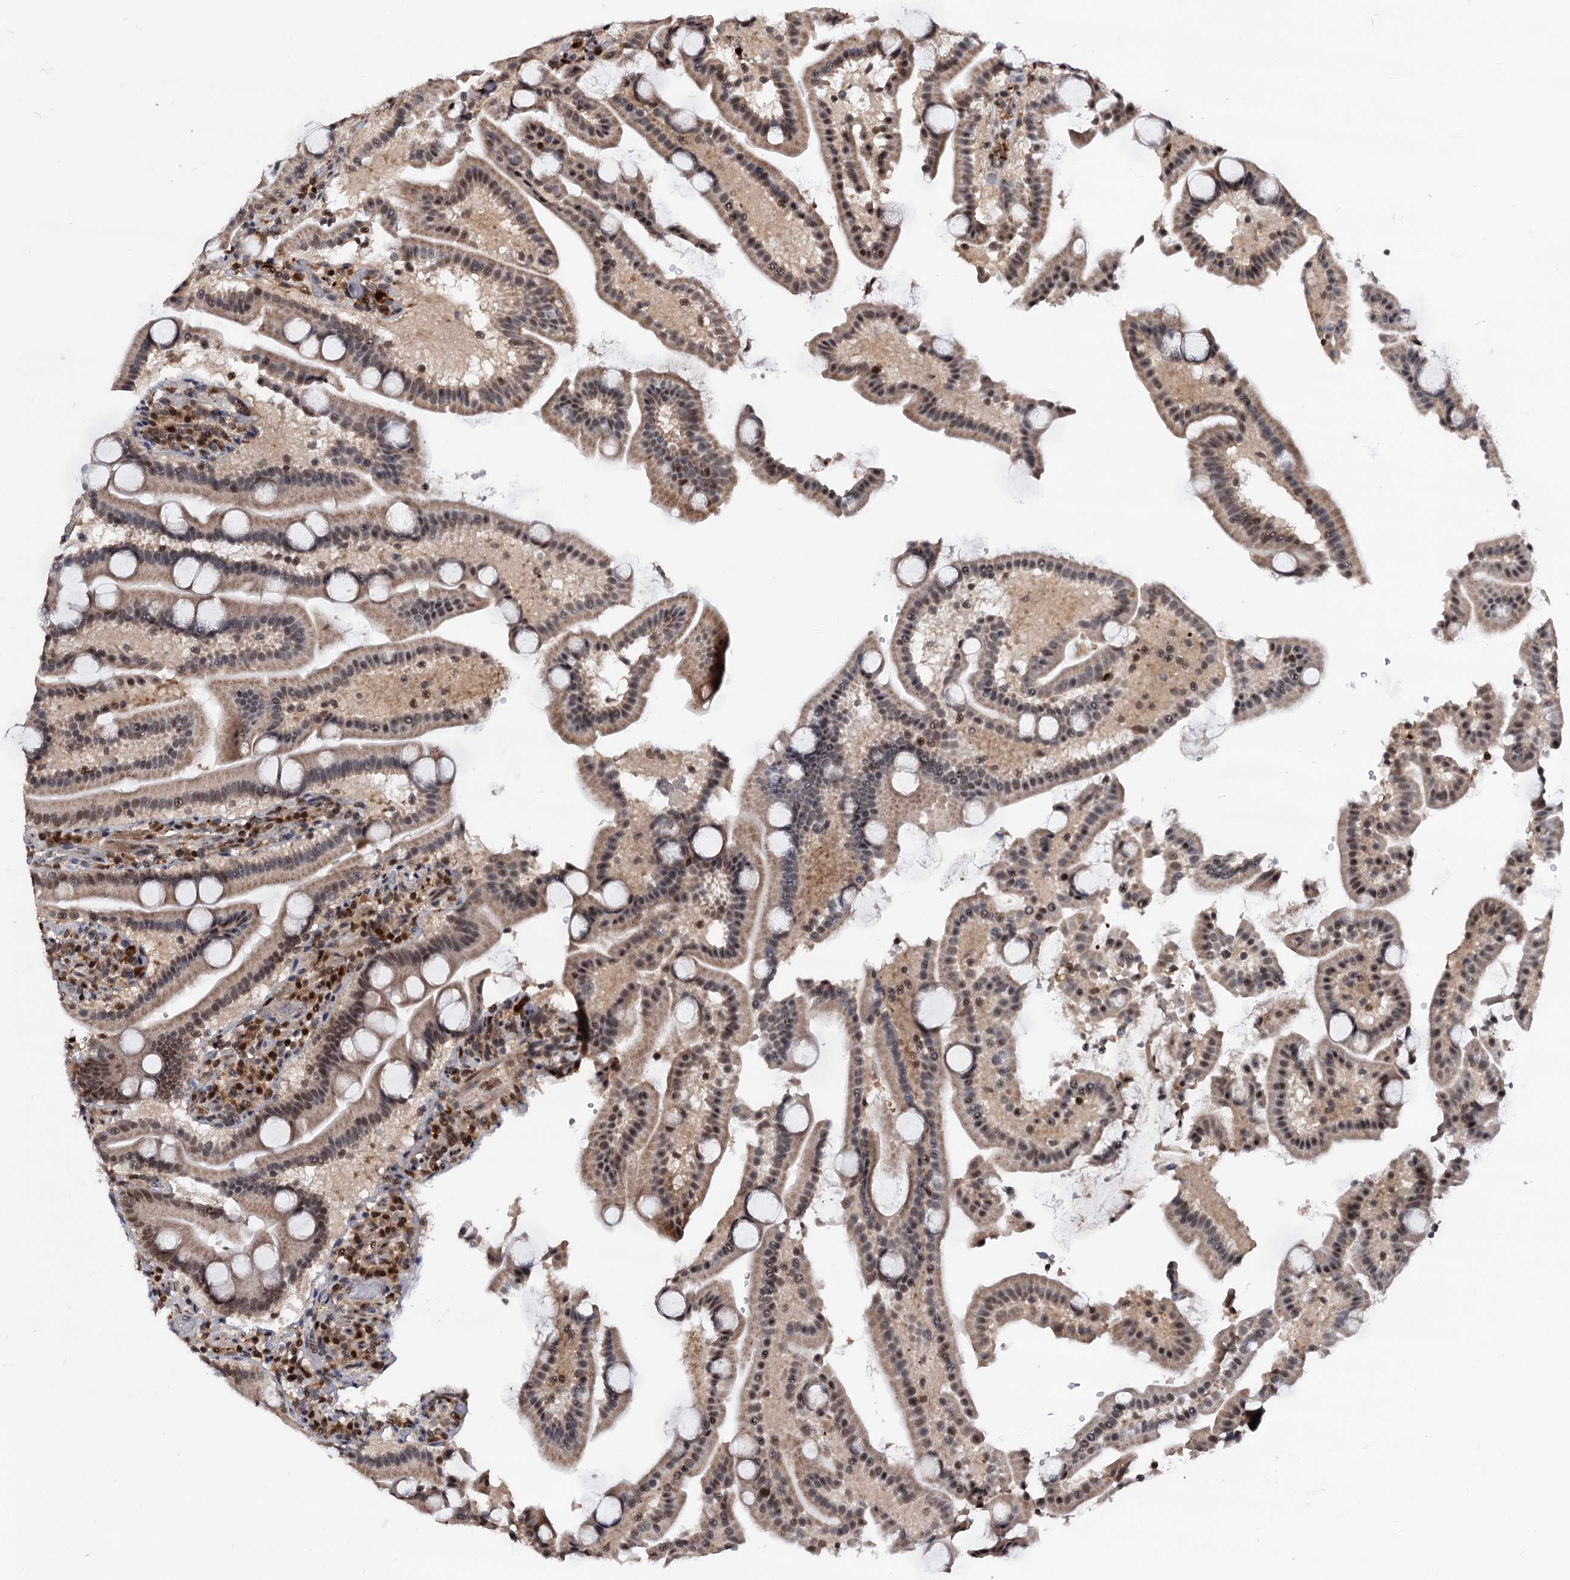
{"staining": {"intensity": "moderate", "quantity": ">75%", "location": "cytoplasmic/membranous,nuclear"}, "tissue": "duodenum", "cell_type": "Glandular cells", "image_type": "normal", "snomed": [{"axis": "morphology", "description": "Normal tissue, NOS"}, {"axis": "topography", "description": "Duodenum"}], "caption": "A high-resolution photomicrograph shows immunohistochemistry staining of unremarkable duodenum, which displays moderate cytoplasmic/membranous,nuclear staining in about >75% of glandular cells.", "gene": "RNASEH2B", "patient": {"sex": "male", "age": 55}}